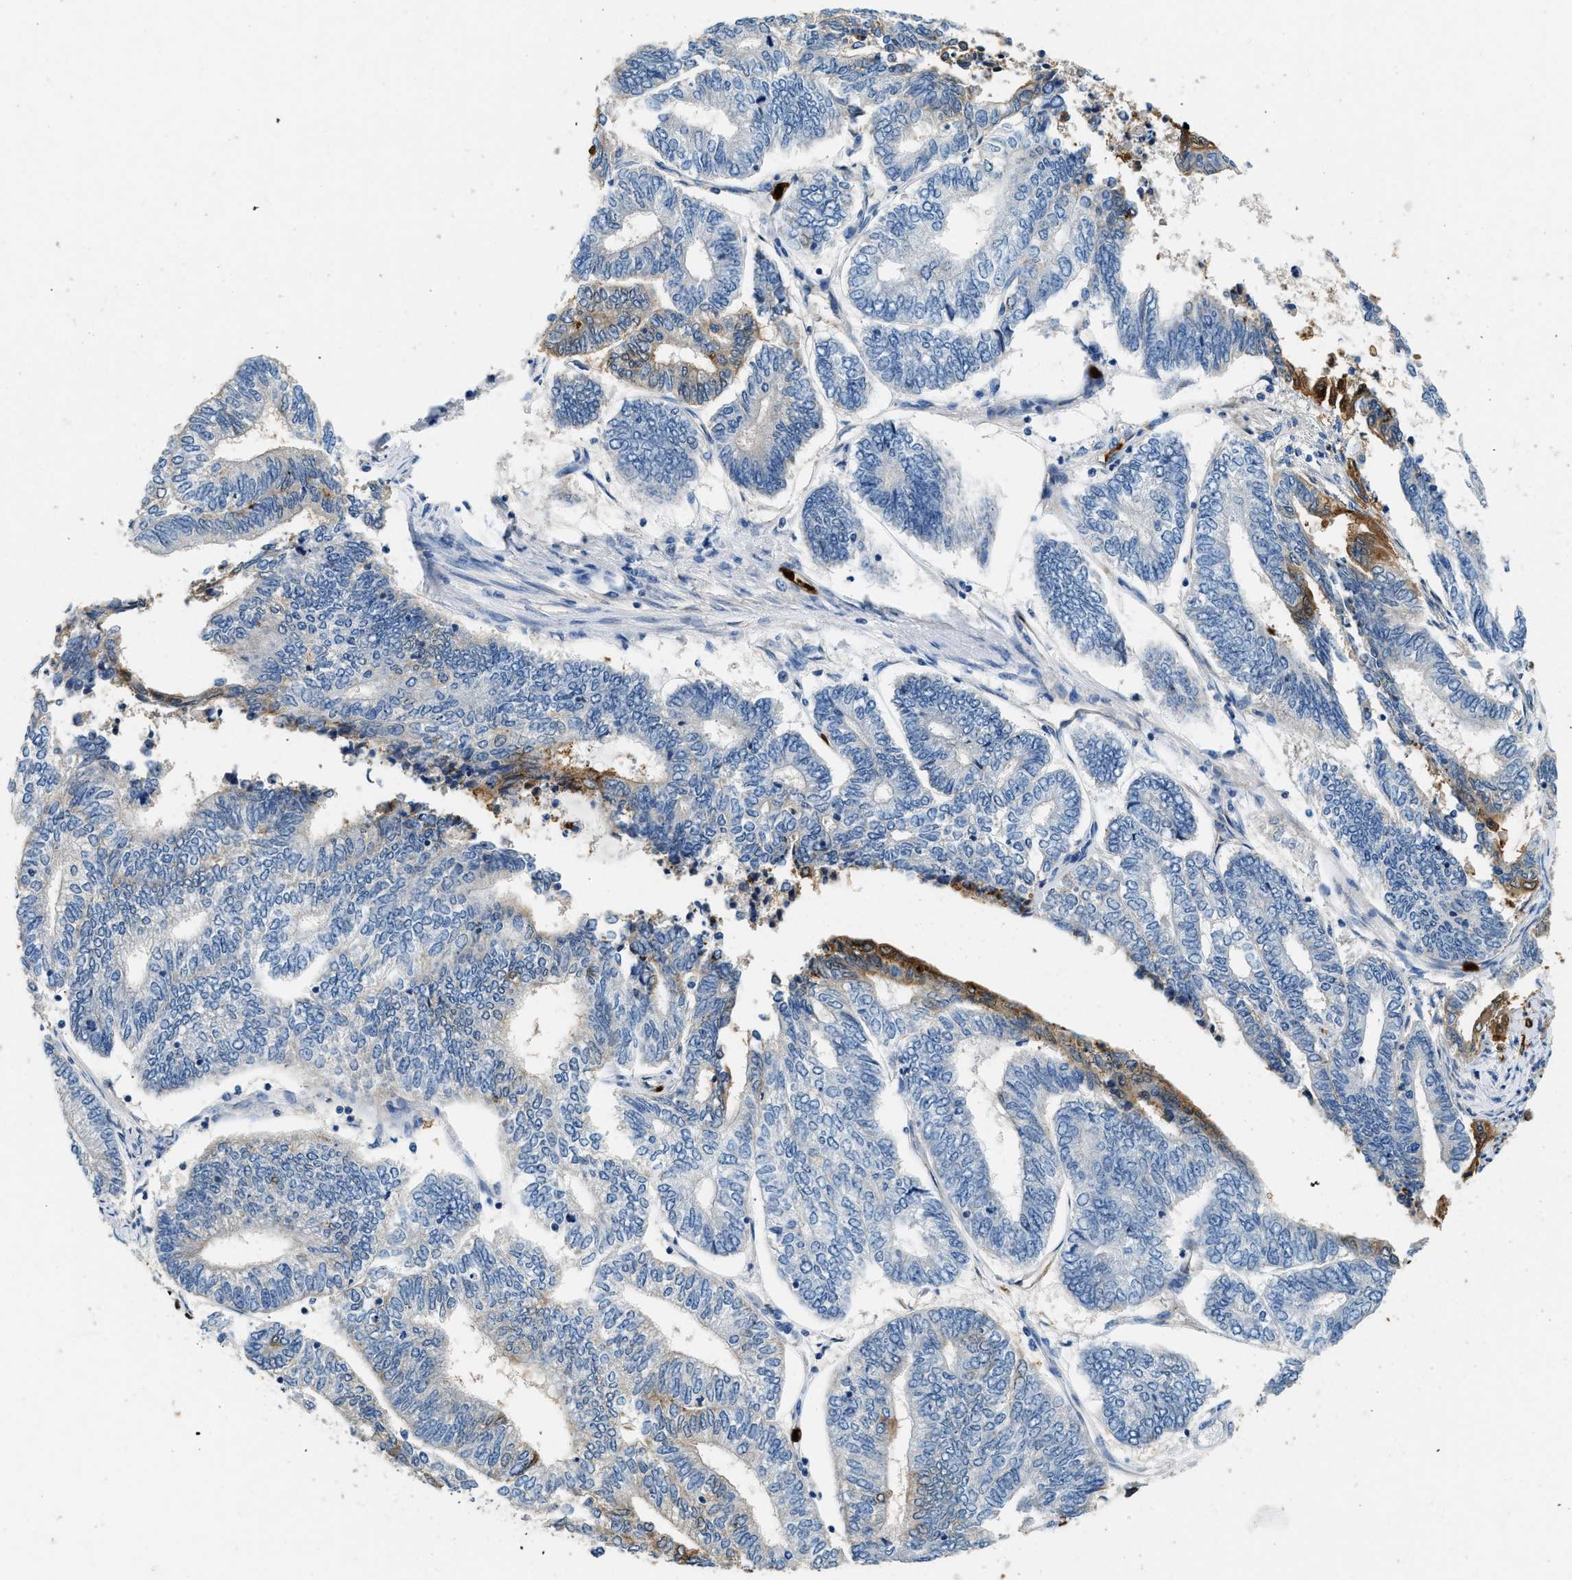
{"staining": {"intensity": "moderate", "quantity": "<25%", "location": "cytoplasmic/membranous"}, "tissue": "endometrial cancer", "cell_type": "Tumor cells", "image_type": "cancer", "snomed": [{"axis": "morphology", "description": "Adenocarcinoma, NOS"}, {"axis": "topography", "description": "Uterus"}, {"axis": "topography", "description": "Endometrium"}], "caption": "Tumor cells demonstrate low levels of moderate cytoplasmic/membranous expression in approximately <25% of cells in endometrial cancer (adenocarcinoma). (brown staining indicates protein expression, while blue staining denotes nuclei).", "gene": "ANXA3", "patient": {"sex": "female", "age": 70}}